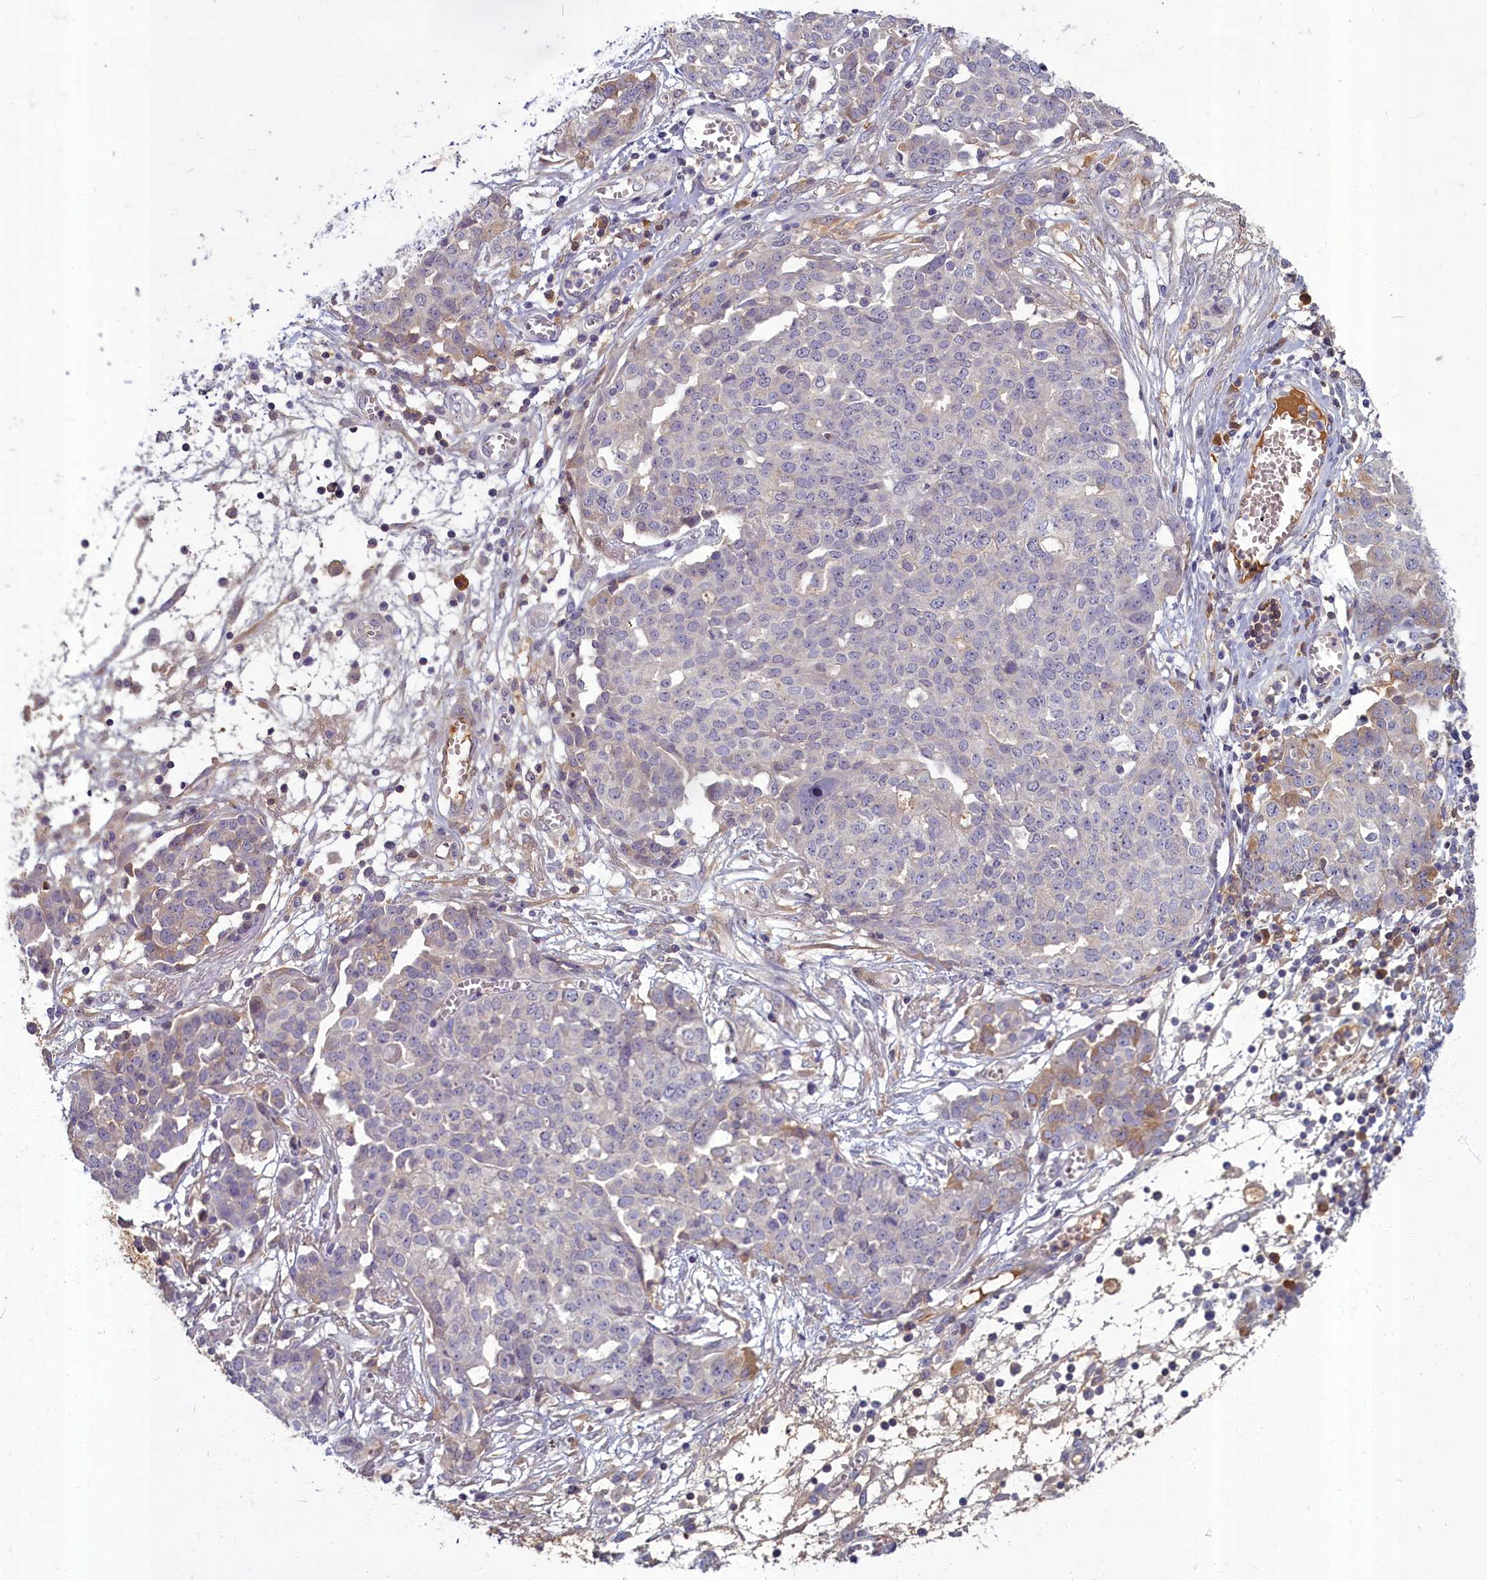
{"staining": {"intensity": "weak", "quantity": "<25%", "location": "cytoplasmic/membranous"}, "tissue": "ovarian cancer", "cell_type": "Tumor cells", "image_type": "cancer", "snomed": [{"axis": "morphology", "description": "Cystadenocarcinoma, serous, NOS"}, {"axis": "topography", "description": "Soft tissue"}, {"axis": "topography", "description": "Ovary"}], "caption": "This is an immunohistochemistry (IHC) histopathology image of ovarian serous cystadenocarcinoma. There is no staining in tumor cells.", "gene": "SV2C", "patient": {"sex": "female", "age": 57}}